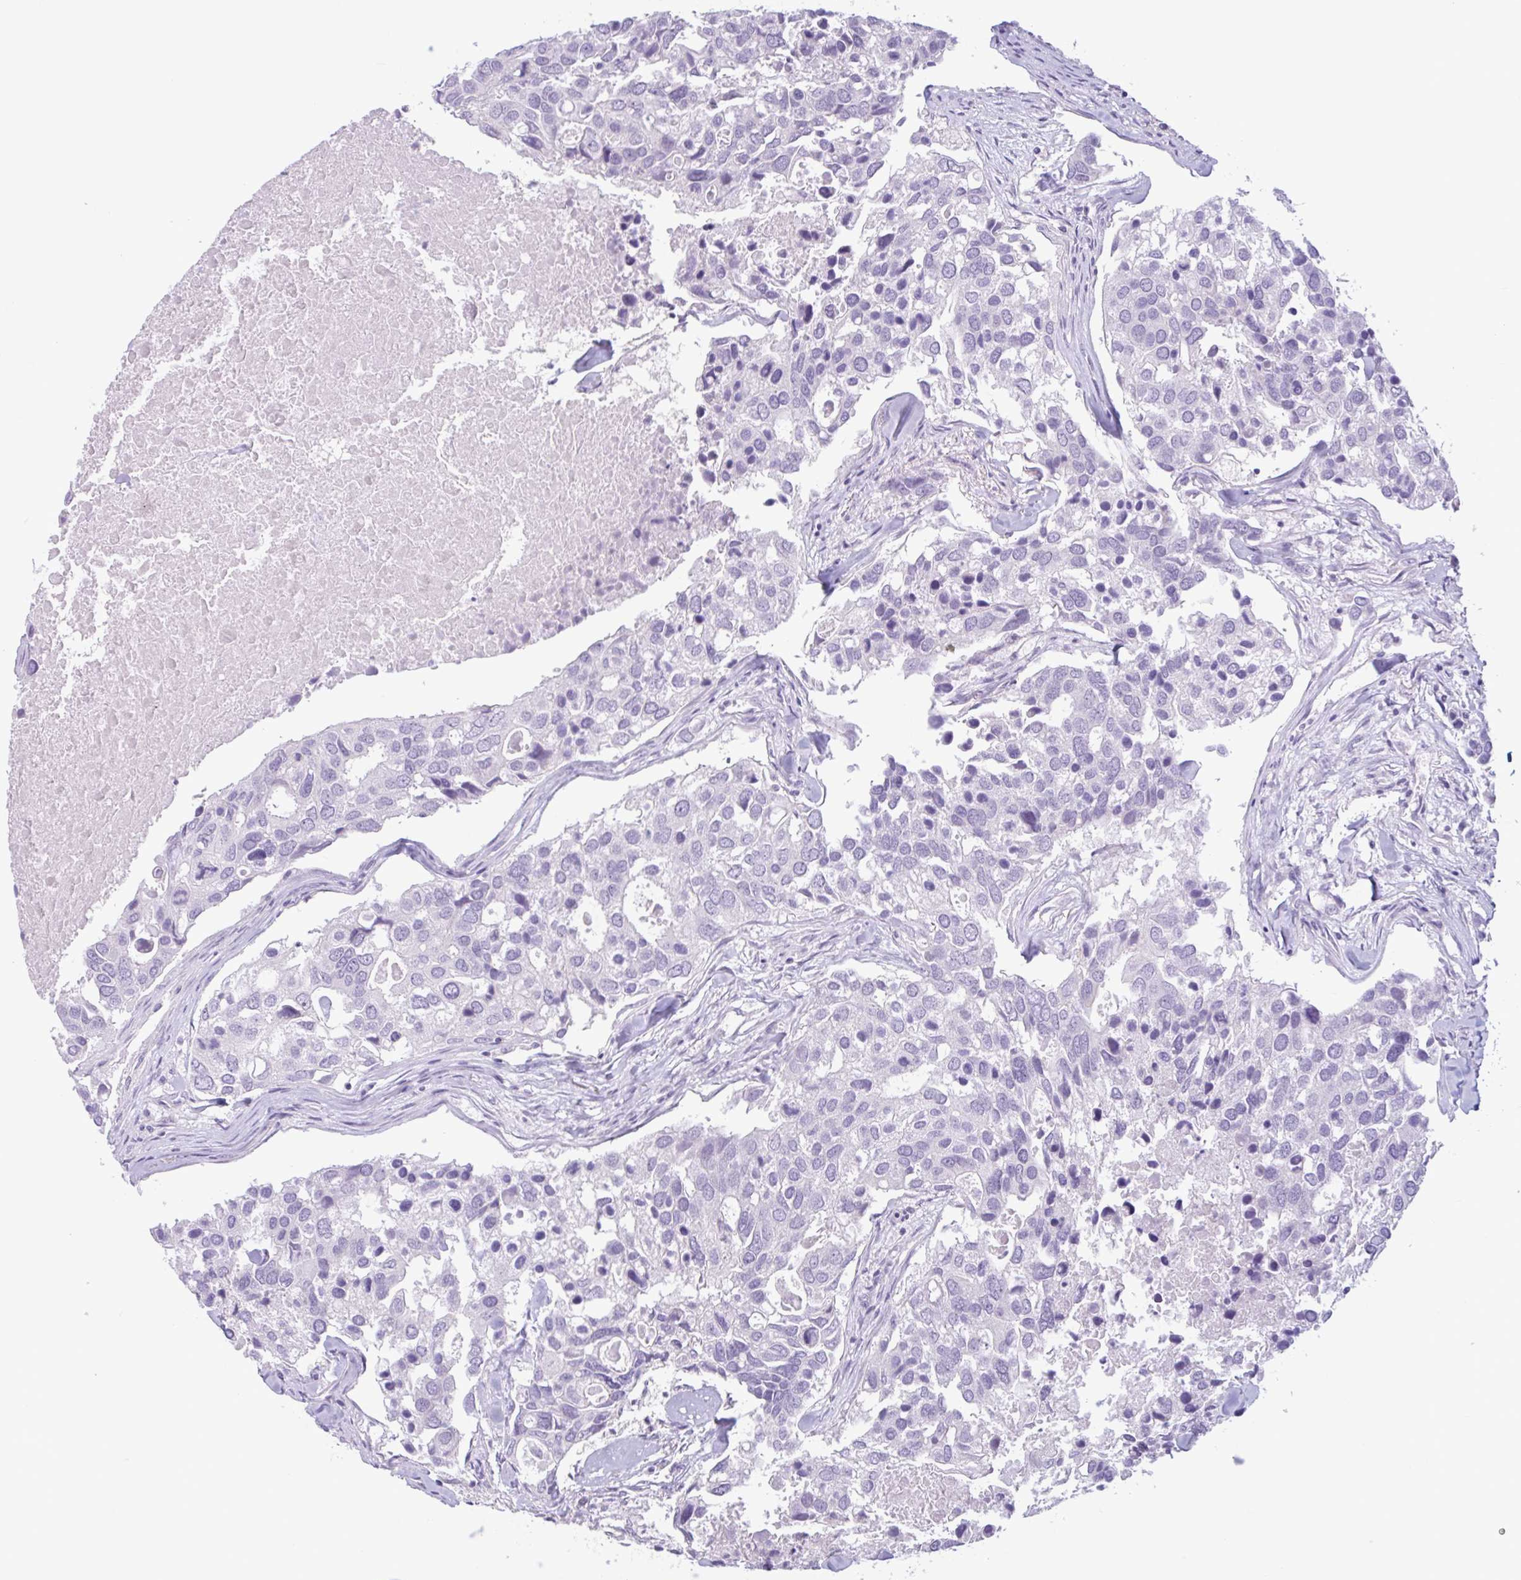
{"staining": {"intensity": "negative", "quantity": "none", "location": "none"}, "tissue": "breast cancer", "cell_type": "Tumor cells", "image_type": "cancer", "snomed": [{"axis": "morphology", "description": "Duct carcinoma"}, {"axis": "topography", "description": "Breast"}], "caption": "DAB (3,3'-diaminobenzidine) immunohistochemical staining of human breast cancer shows no significant positivity in tumor cells.", "gene": "CTSE", "patient": {"sex": "female", "age": 83}}